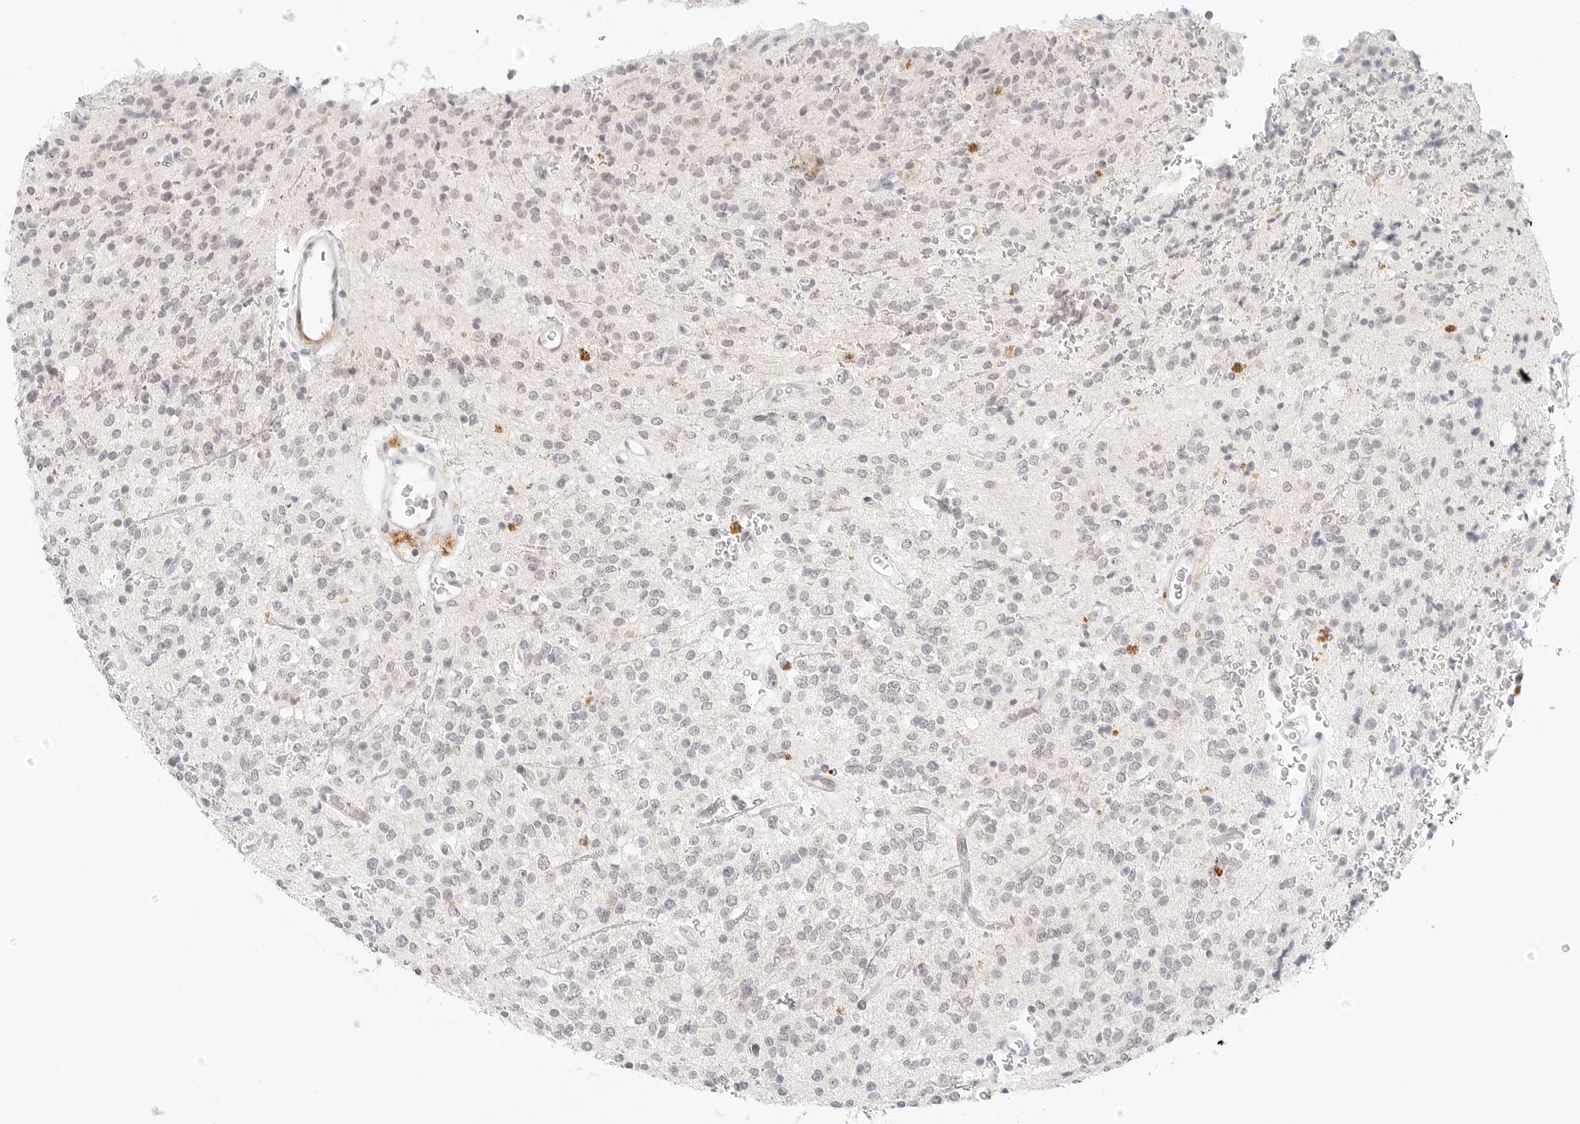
{"staining": {"intensity": "weak", "quantity": "25%-75%", "location": "nuclear"}, "tissue": "glioma", "cell_type": "Tumor cells", "image_type": "cancer", "snomed": [{"axis": "morphology", "description": "Glioma, malignant, High grade"}, {"axis": "topography", "description": "Brain"}], "caption": "The micrograph shows a brown stain indicating the presence of a protein in the nuclear of tumor cells in high-grade glioma (malignant).", "gene": "XKR4", "patient": {"sex": "male", "age": 34}}